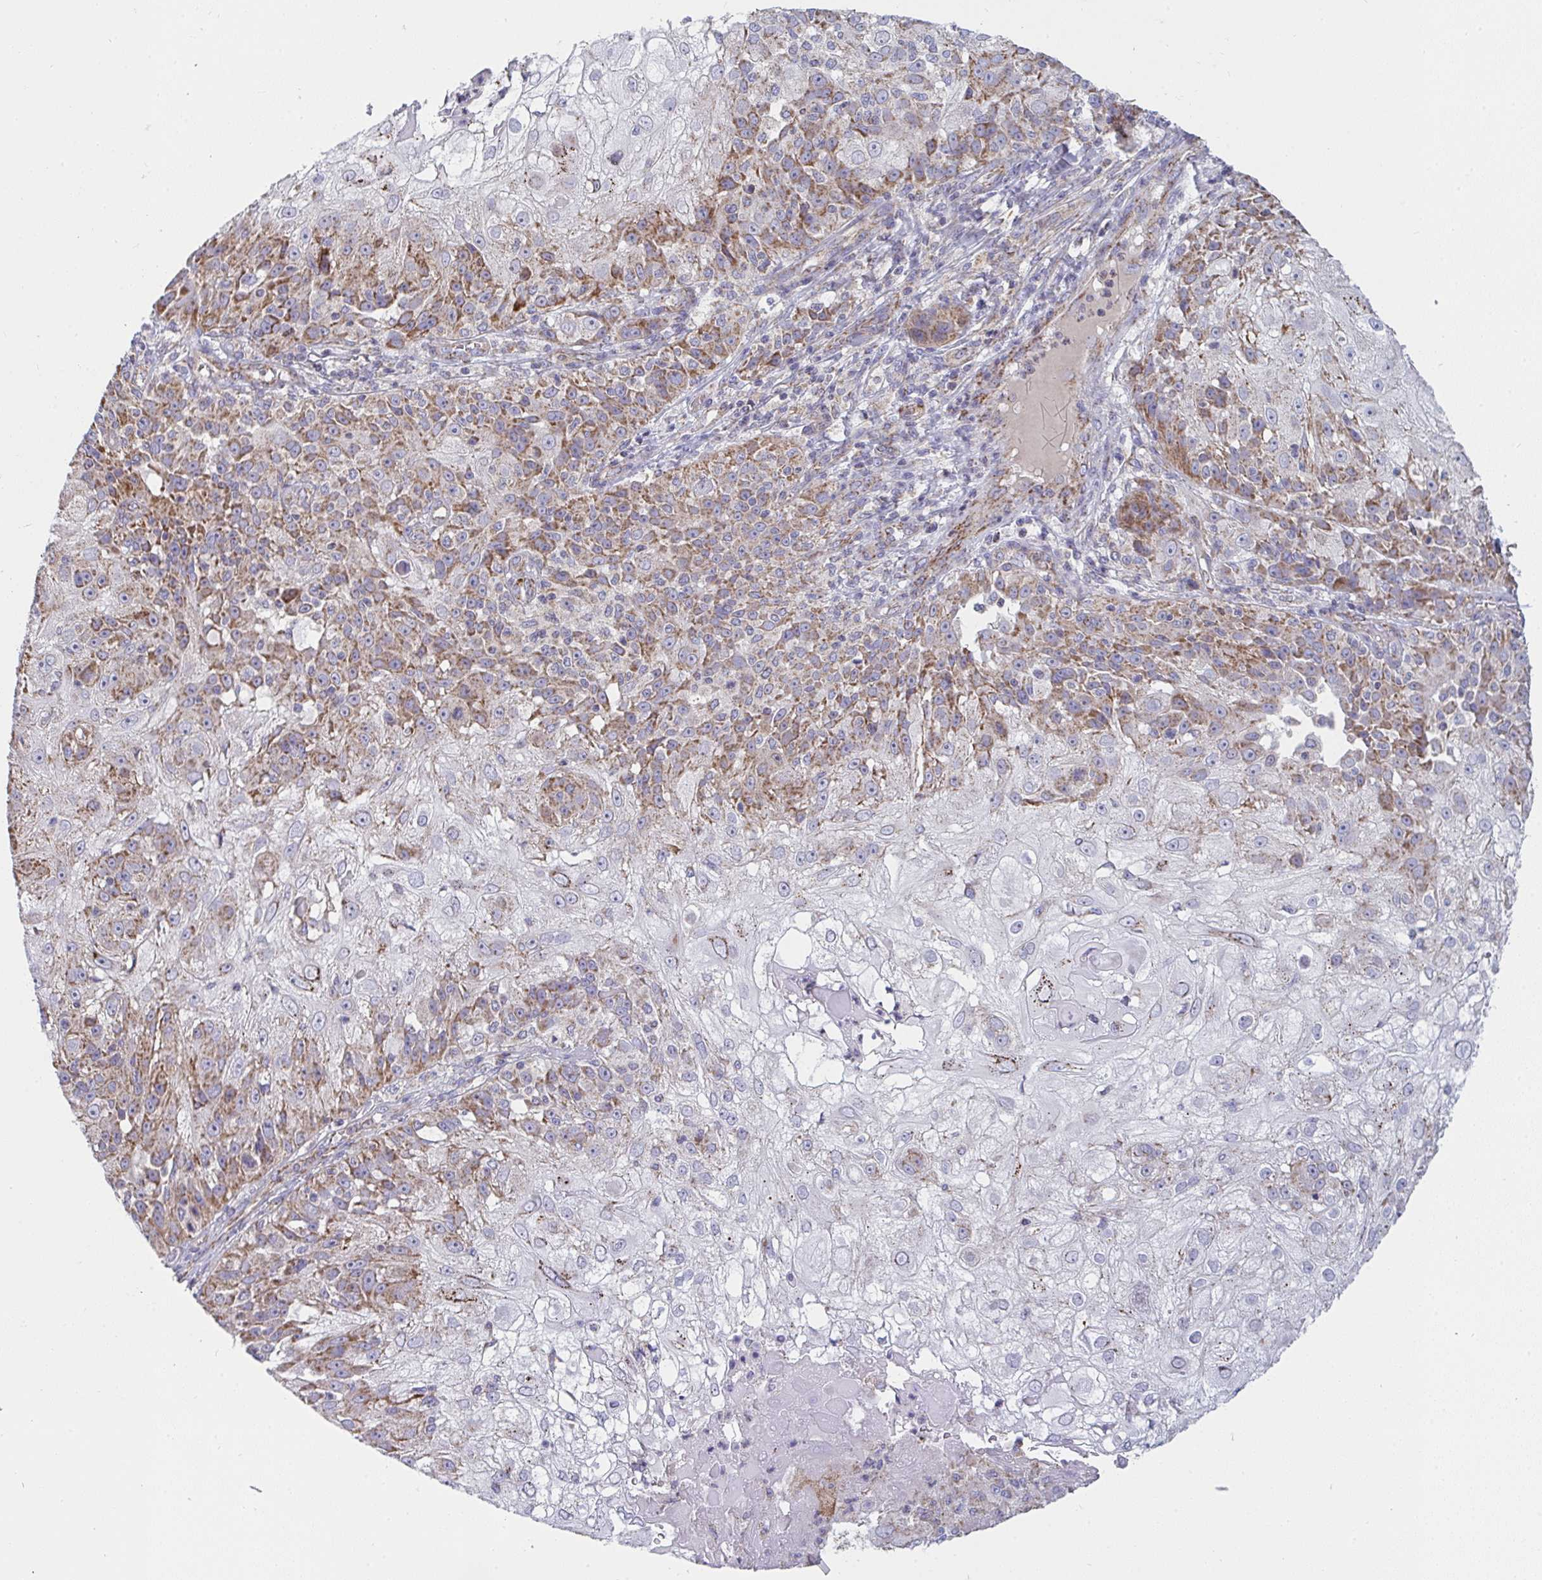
{"staining": {"intensity": "moderate", "quantity": "25%-75%", "location": "cytoplasmic/membranous"}, "tissue": "skin cancer", "cell_type": "Tumor cells", "image_type": "cancer", "snomed": [{"axis": "morphology", "description": "Normal tissue, NOS"}, {"axis": "morphology", "description": "Squamous cell carcinoma, NOS"}, {"axis": "topography", "description": "Skin"}], "caption": "A brown stain labels moderate cytoplasmic/membranous expression of a protein in skin cancer (squamous cell carcinoma) tumor cells.", "gene": "FAHD1", "patient": {"sex": "female", "age": 83}}